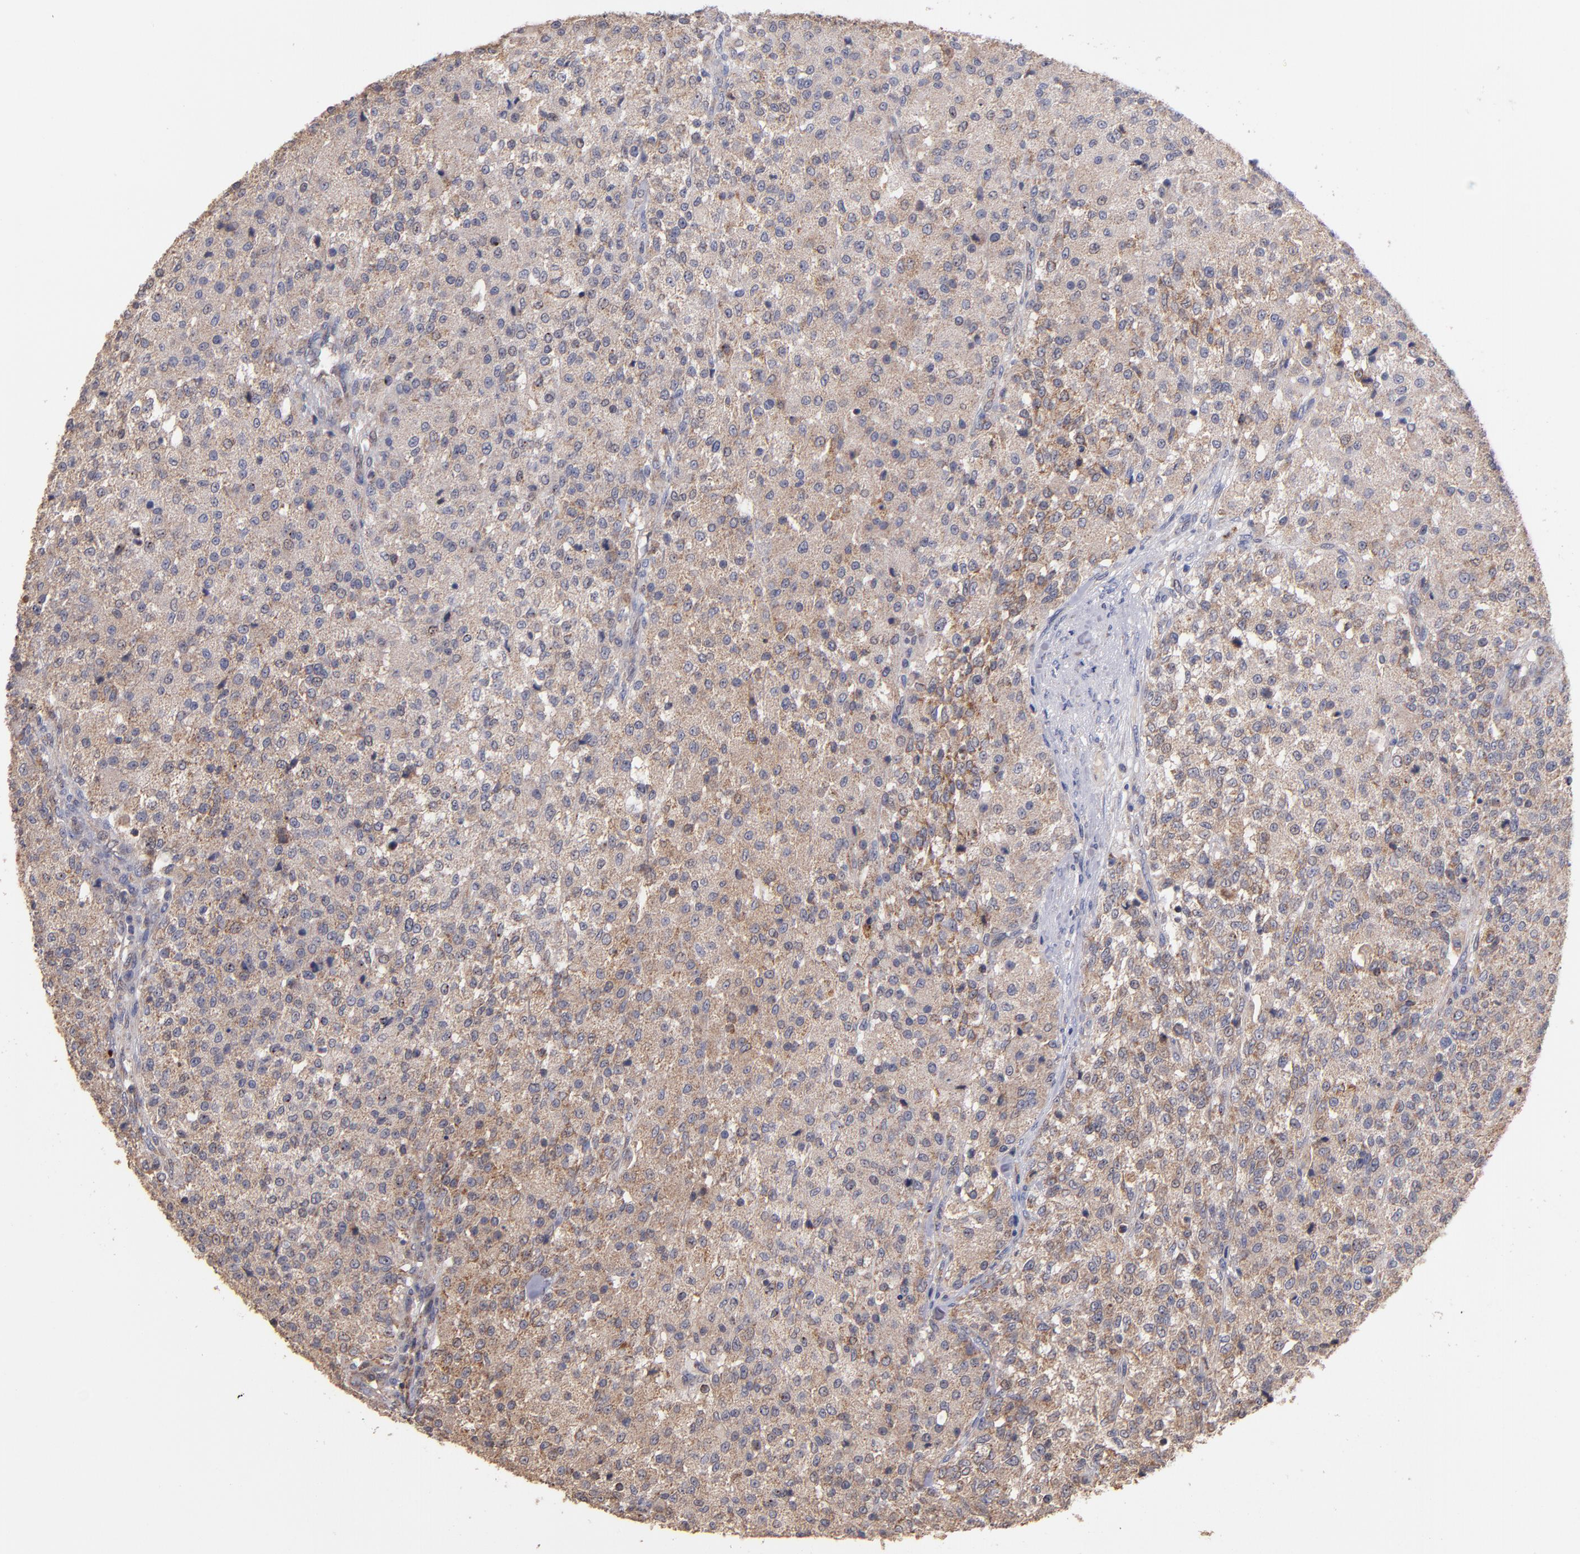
{"staining": {"intensity": "weak", "quantity": ">75%", "location": "cytoplasmic/membranous"}, "tissue": "testis cancer", "cell_type": "Tumor cells", "image_type": "cancer", "snomed": [{"axis": "morphology", "description": "Seminoma, NOS"}, {"axis": "topography", "description": "Testis"}], "caption": "IHC (DAB) staining of human testis cancer (seminoma) reveals weak cytoplasmic/membranous protein expression in approximately >75% of tumor cells.", "gene": "DIABLO", "patient": {"sex": "male", "age": 59}}